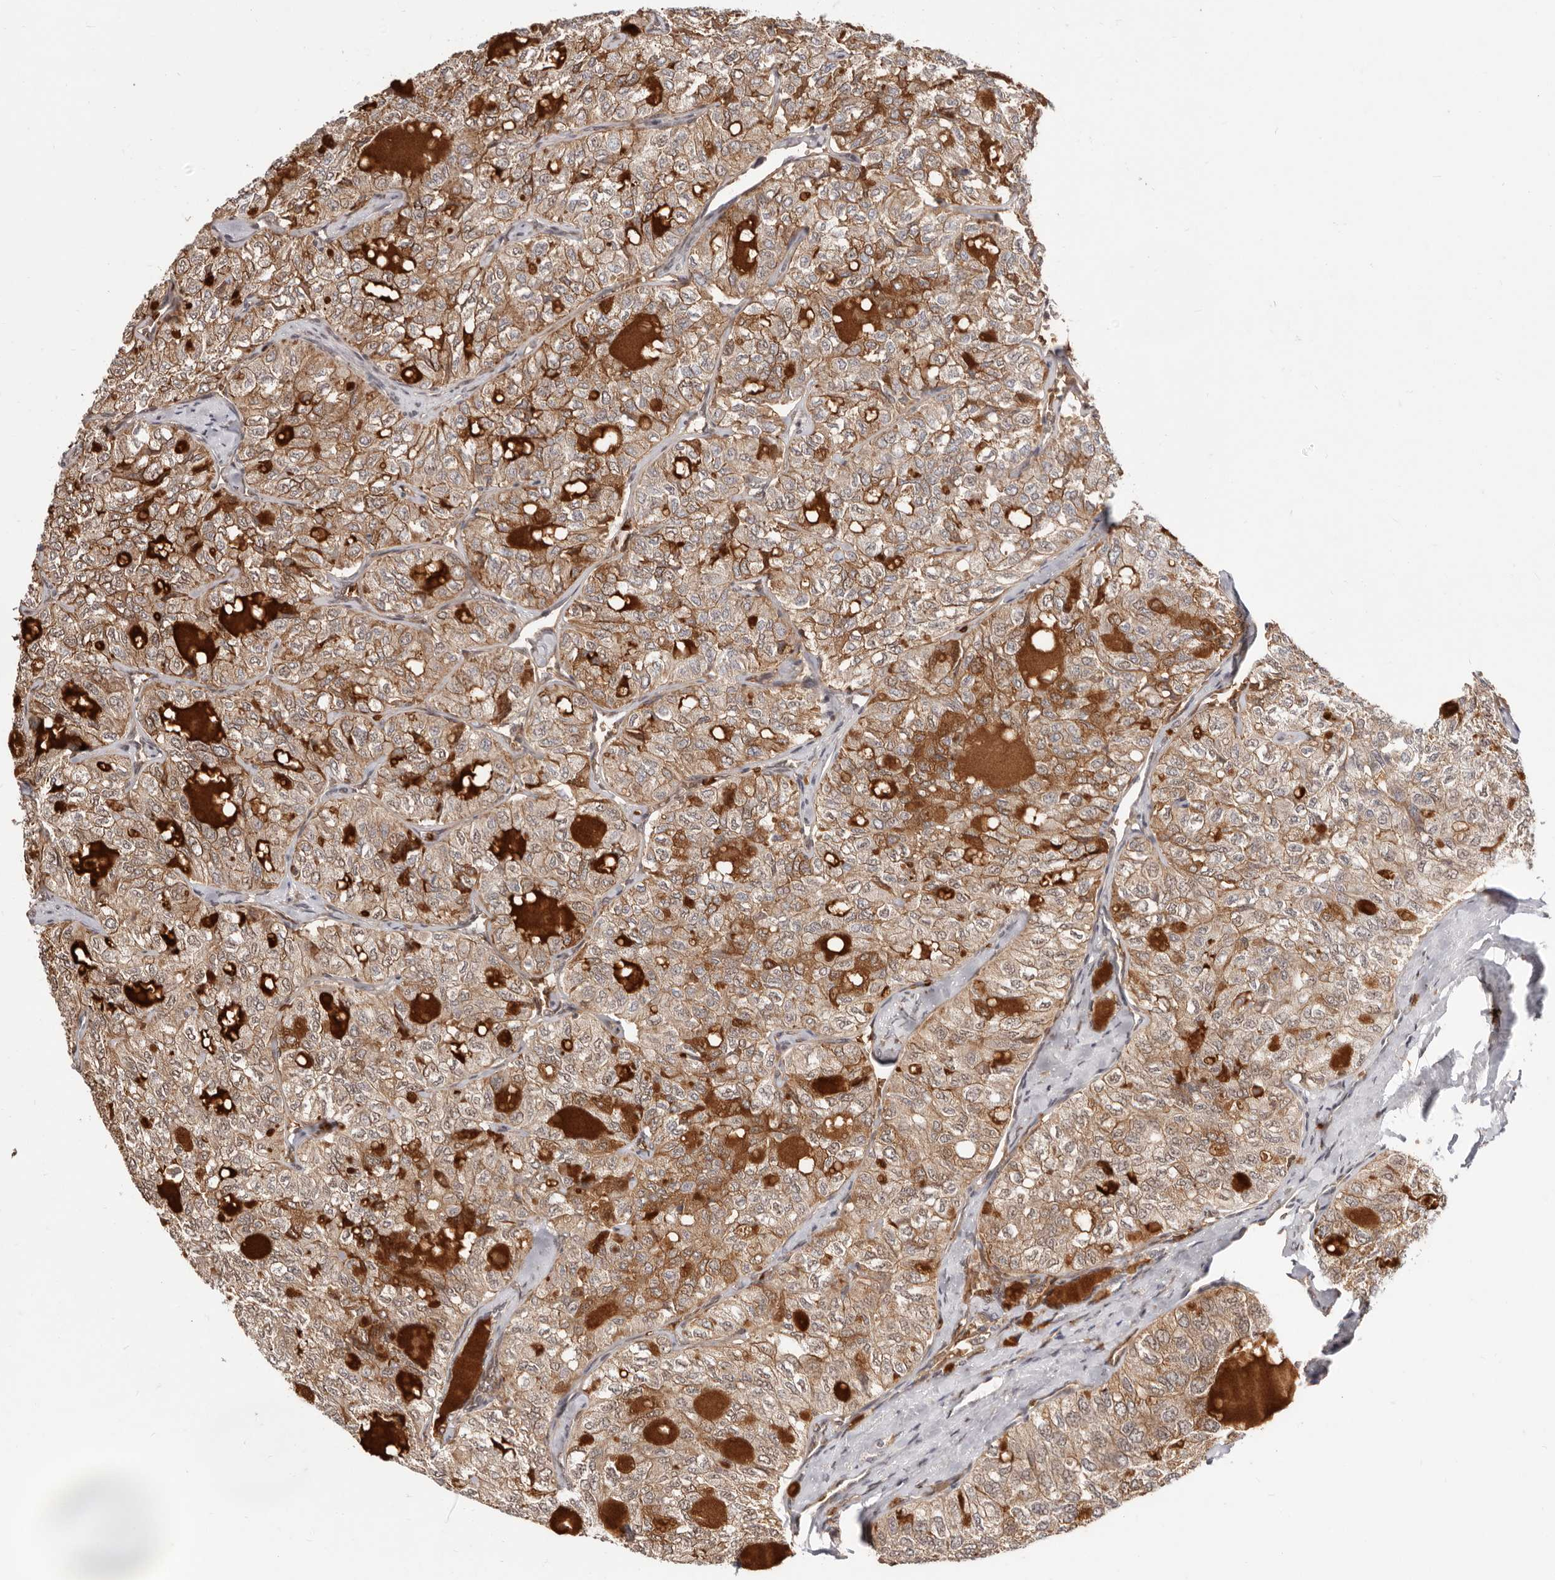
{"staining": {"intensity": "moderate", "quantity": ">75%", "location": "cytoplasmic/membranous"}, "tissue": "thyroid cancer", "cell_type": "Tumor cells", "image_type": "cancer", "snomed": [{"axis": "morphology", "description": "Follicular adenoma carcinoma, NOS"}, {"axis": "topography", "description": "Thyroid gland"}], "caption": "A brown stain labels moderate cytoplasmic/membranous expression of a protein in human thyroid cancer (follicular adenoma carcinoma) tumor cells.", "gene": "NCOA3", "patient": {"sex": "male", "age": 75}}